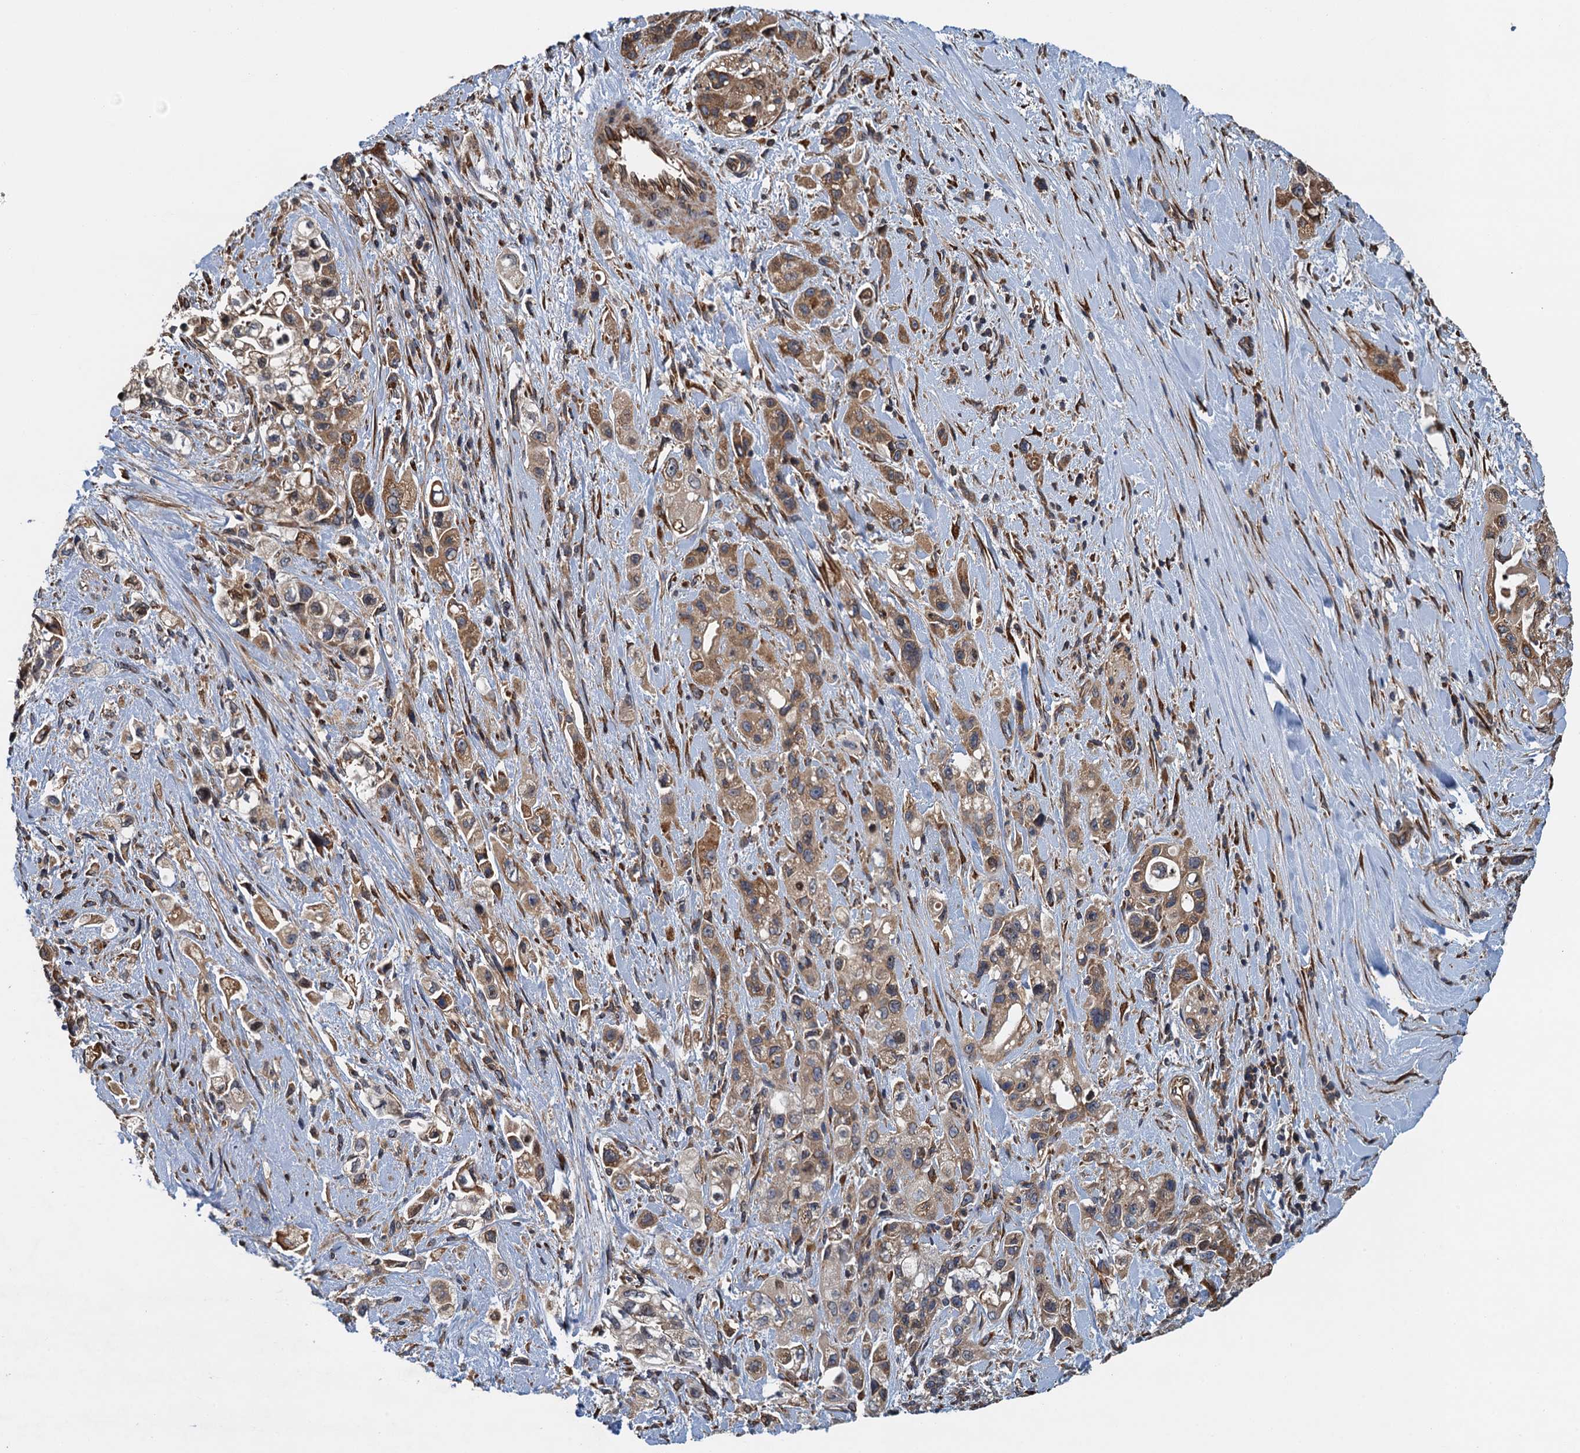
{"staining": {"intensity": "moderate", "quantity": ">75%", "location": "cytoplasmic/membranous"}, "tissue": "pancreatic cancer", "cell_type": "Tumor cells", "image_type": "cancer", "snomed": [{"axis": "morphology", "description": "Adenocarcinoma, NOS"}, {"axis": "topography", "description": "Pancreas"}], "caption": "Immunohistochemical staining of human pancreatic cancer (adenocarcinoma) exhibits medium levels of moderate cytoplasmic/membranous protein expression in approximately >75% of tumor cells.", "gene": "MDM1", "patient": {"sex": "female", "age": 66}}